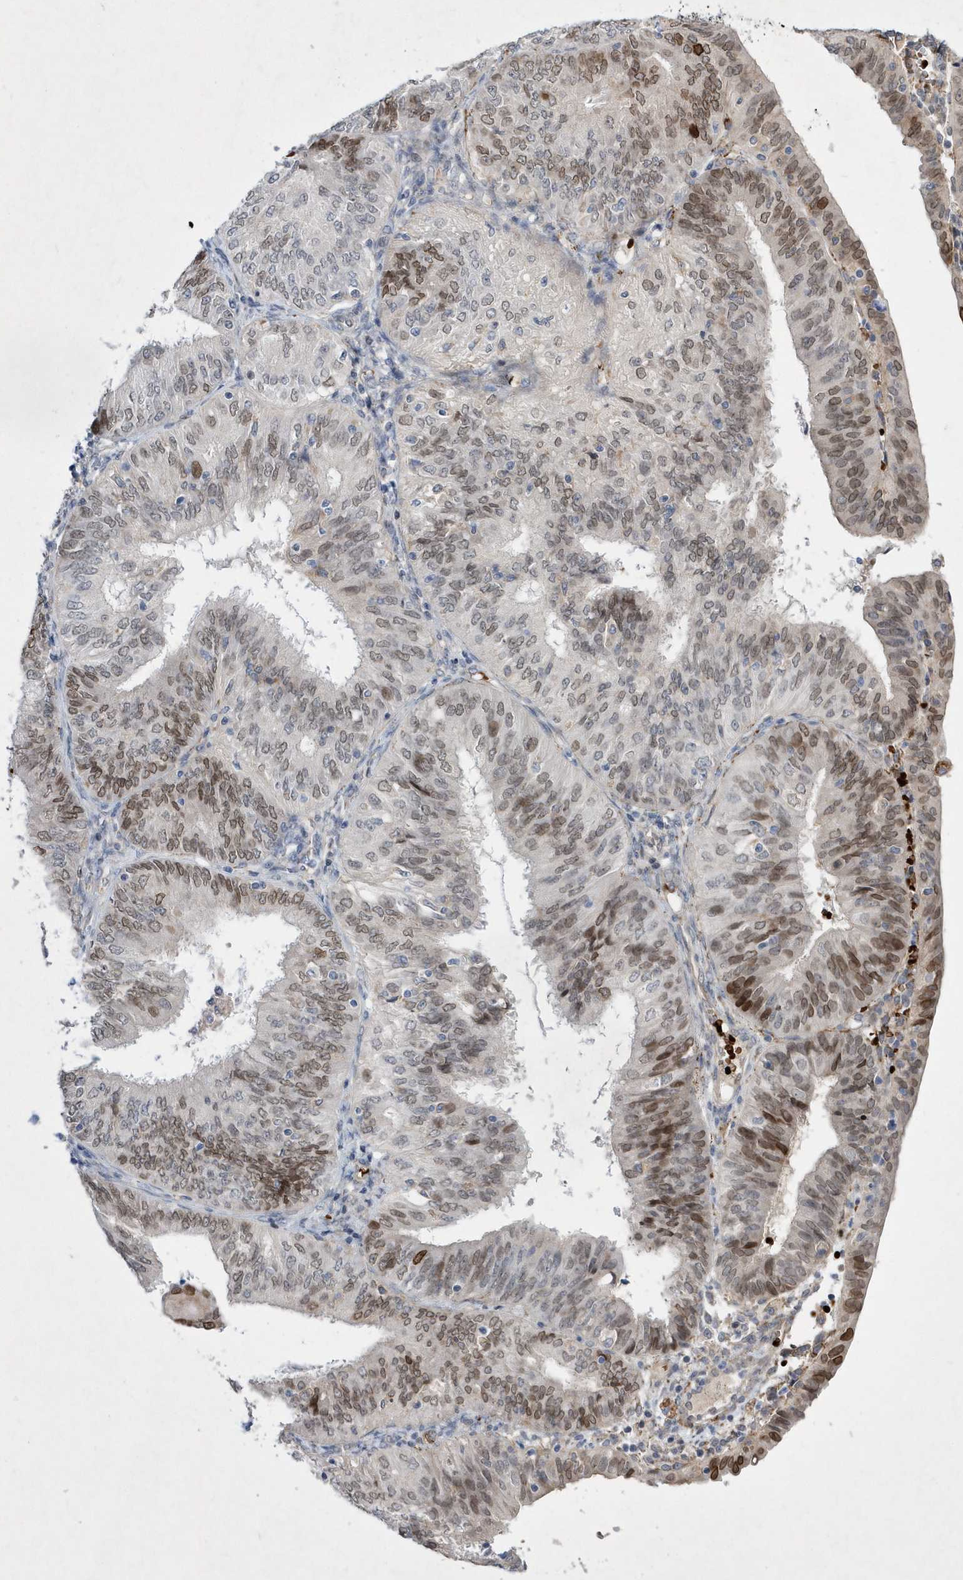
{"staining": {"intensity": "moderate", "quantity": ">75%", "location": "nuclear"}, "tissue": "endometrial cancer", "cell_type": "Tumor cells", "image_type": "cancer", "snomed": [{"axis": "morphology", "description": "Adenocarcinoma, NOS"}, {"axis": "topography", "description": "Endometrium"}], "caption": "Adenocarcinoma (endometrial) stained with a protein marker shows moderate staining in tumor cells.", "gene": "ZNF875", "patient": {"sex": "female", "age": 58}}